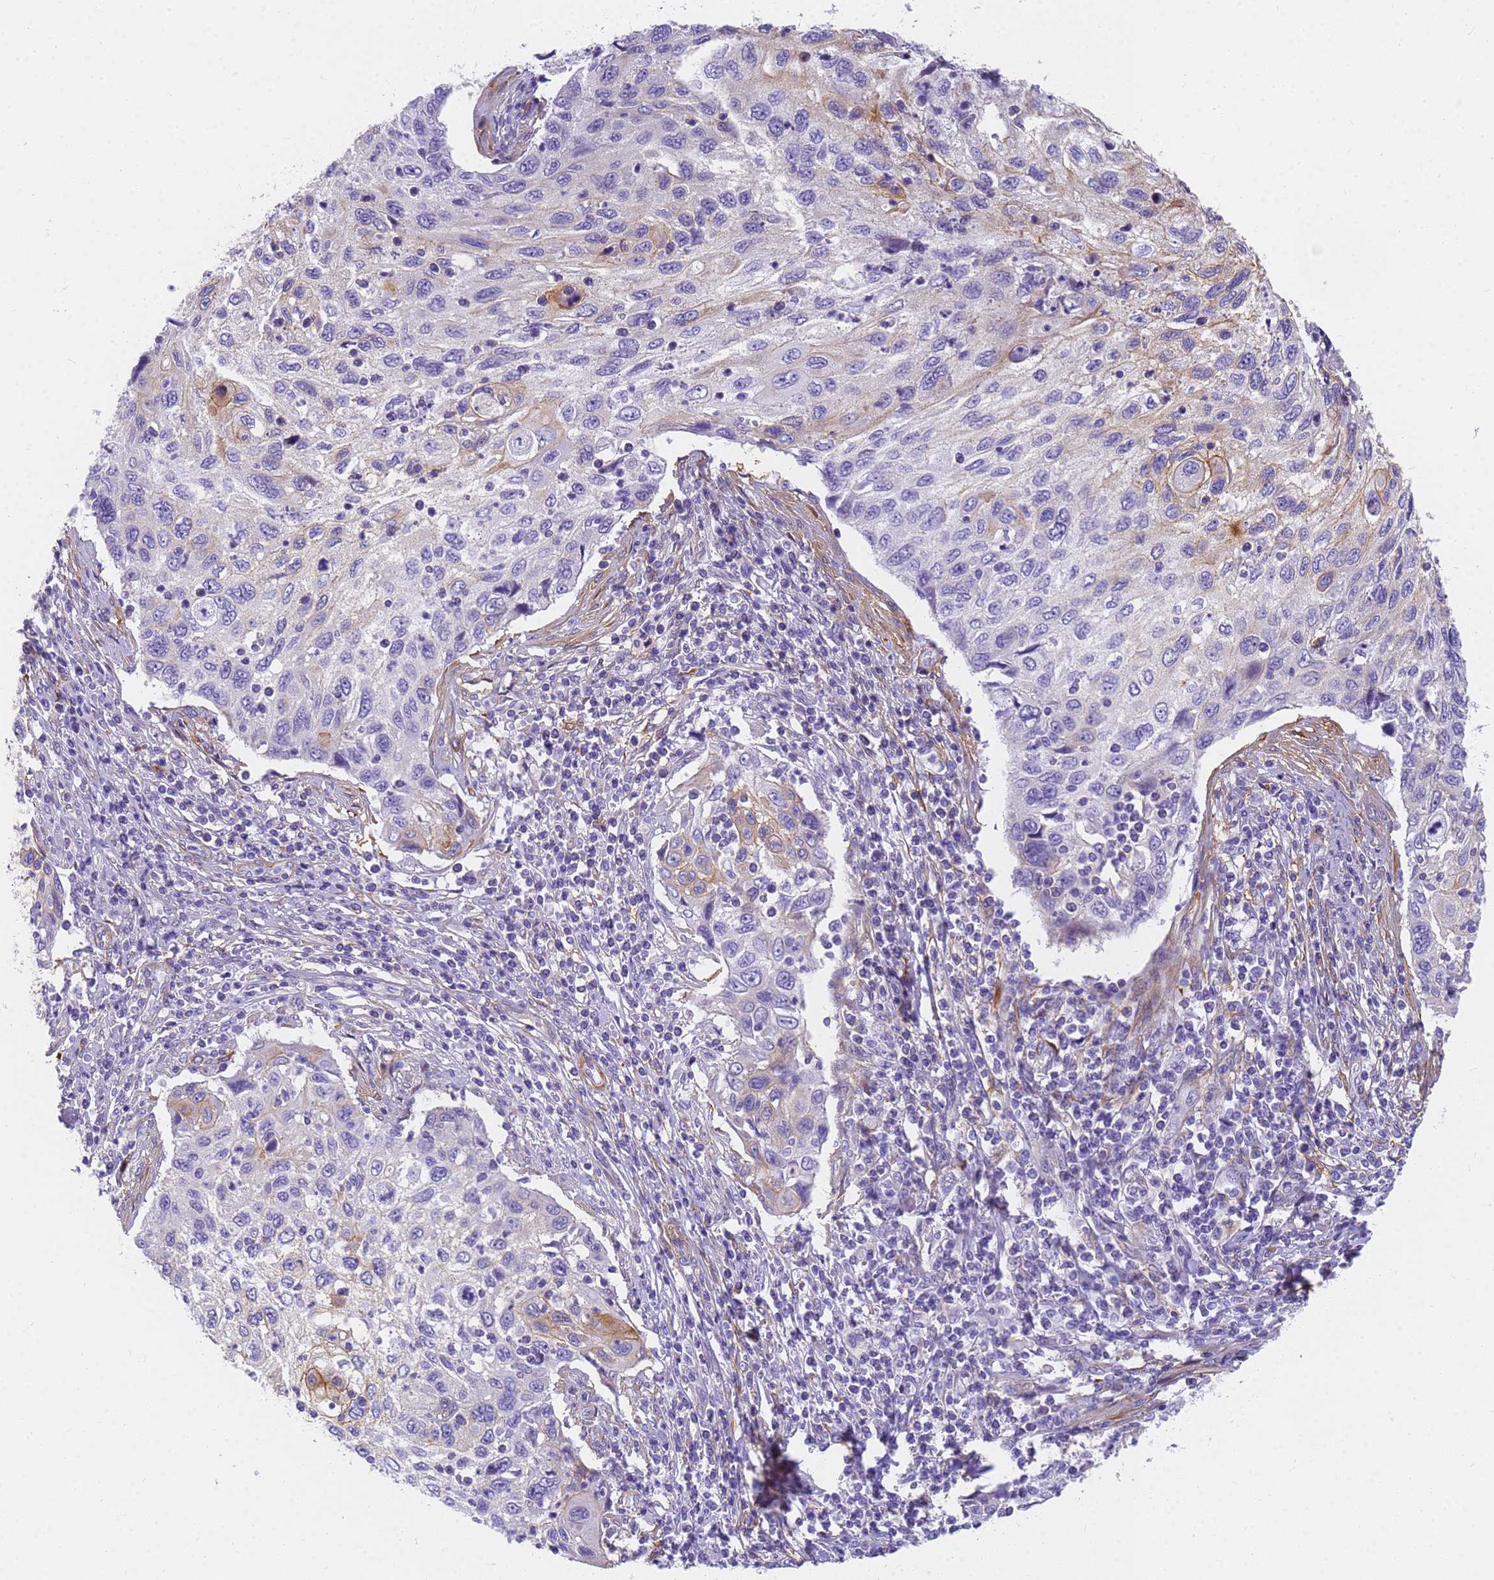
{"staining": {"intensity": "moderate", "quantity": "<25%", "location": "cytoplasmic/membranous"}, "tissue": "cervical cancer", "cell_type": "Tumor cells", "image_type": "cancer", "snomed": [{"axis": "morphology", "description": "Squamous cell carcinoma, NOS"}, {"axis": "topography", "description": "Cervix"}], "caption": "Moderate cytoplasmic/membranous expression is seen in approximately <25% of tumor cells in squamous cell carcinoma (cervical).", "gene": "MVB12A", "patient": {"sex": "female", "age": 70}}